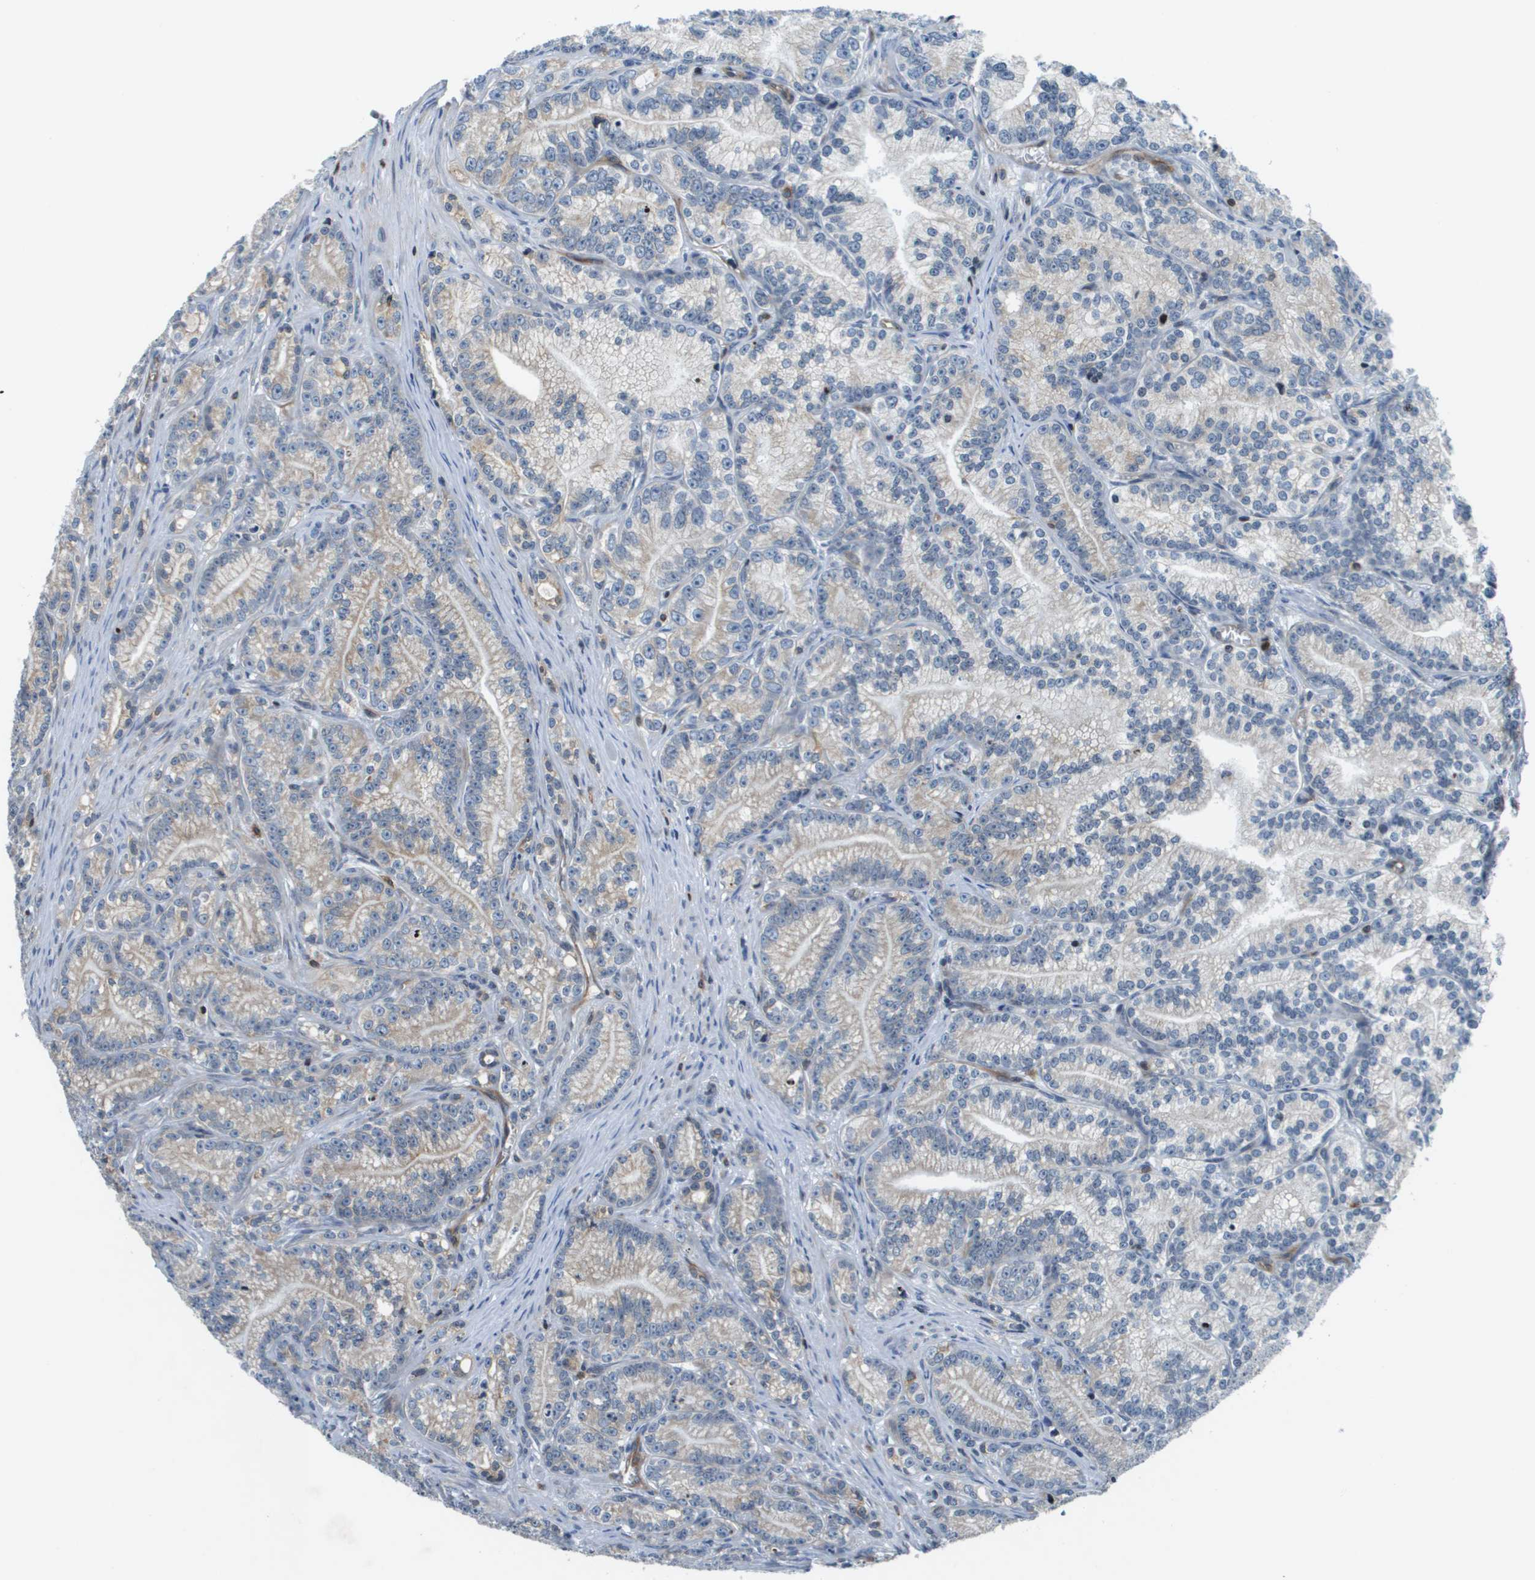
{"staining": {"intensity": "negative", "quantity": "none", "location": "none"}, "tissue": "prostate cancer", "cell_type": "Tumor cells", "image_type": "cancer", "snomed": [{"axis": "morphology", "description": "Adenocarcinoma, Low grade"}, {"axis": "topography", "description": "Prostate"}], "caption": "Tumor cells show no significant protein expression in prostate cancer.", "gene": "ESYT1", "patient": {"sex": "male", "age": 89}}